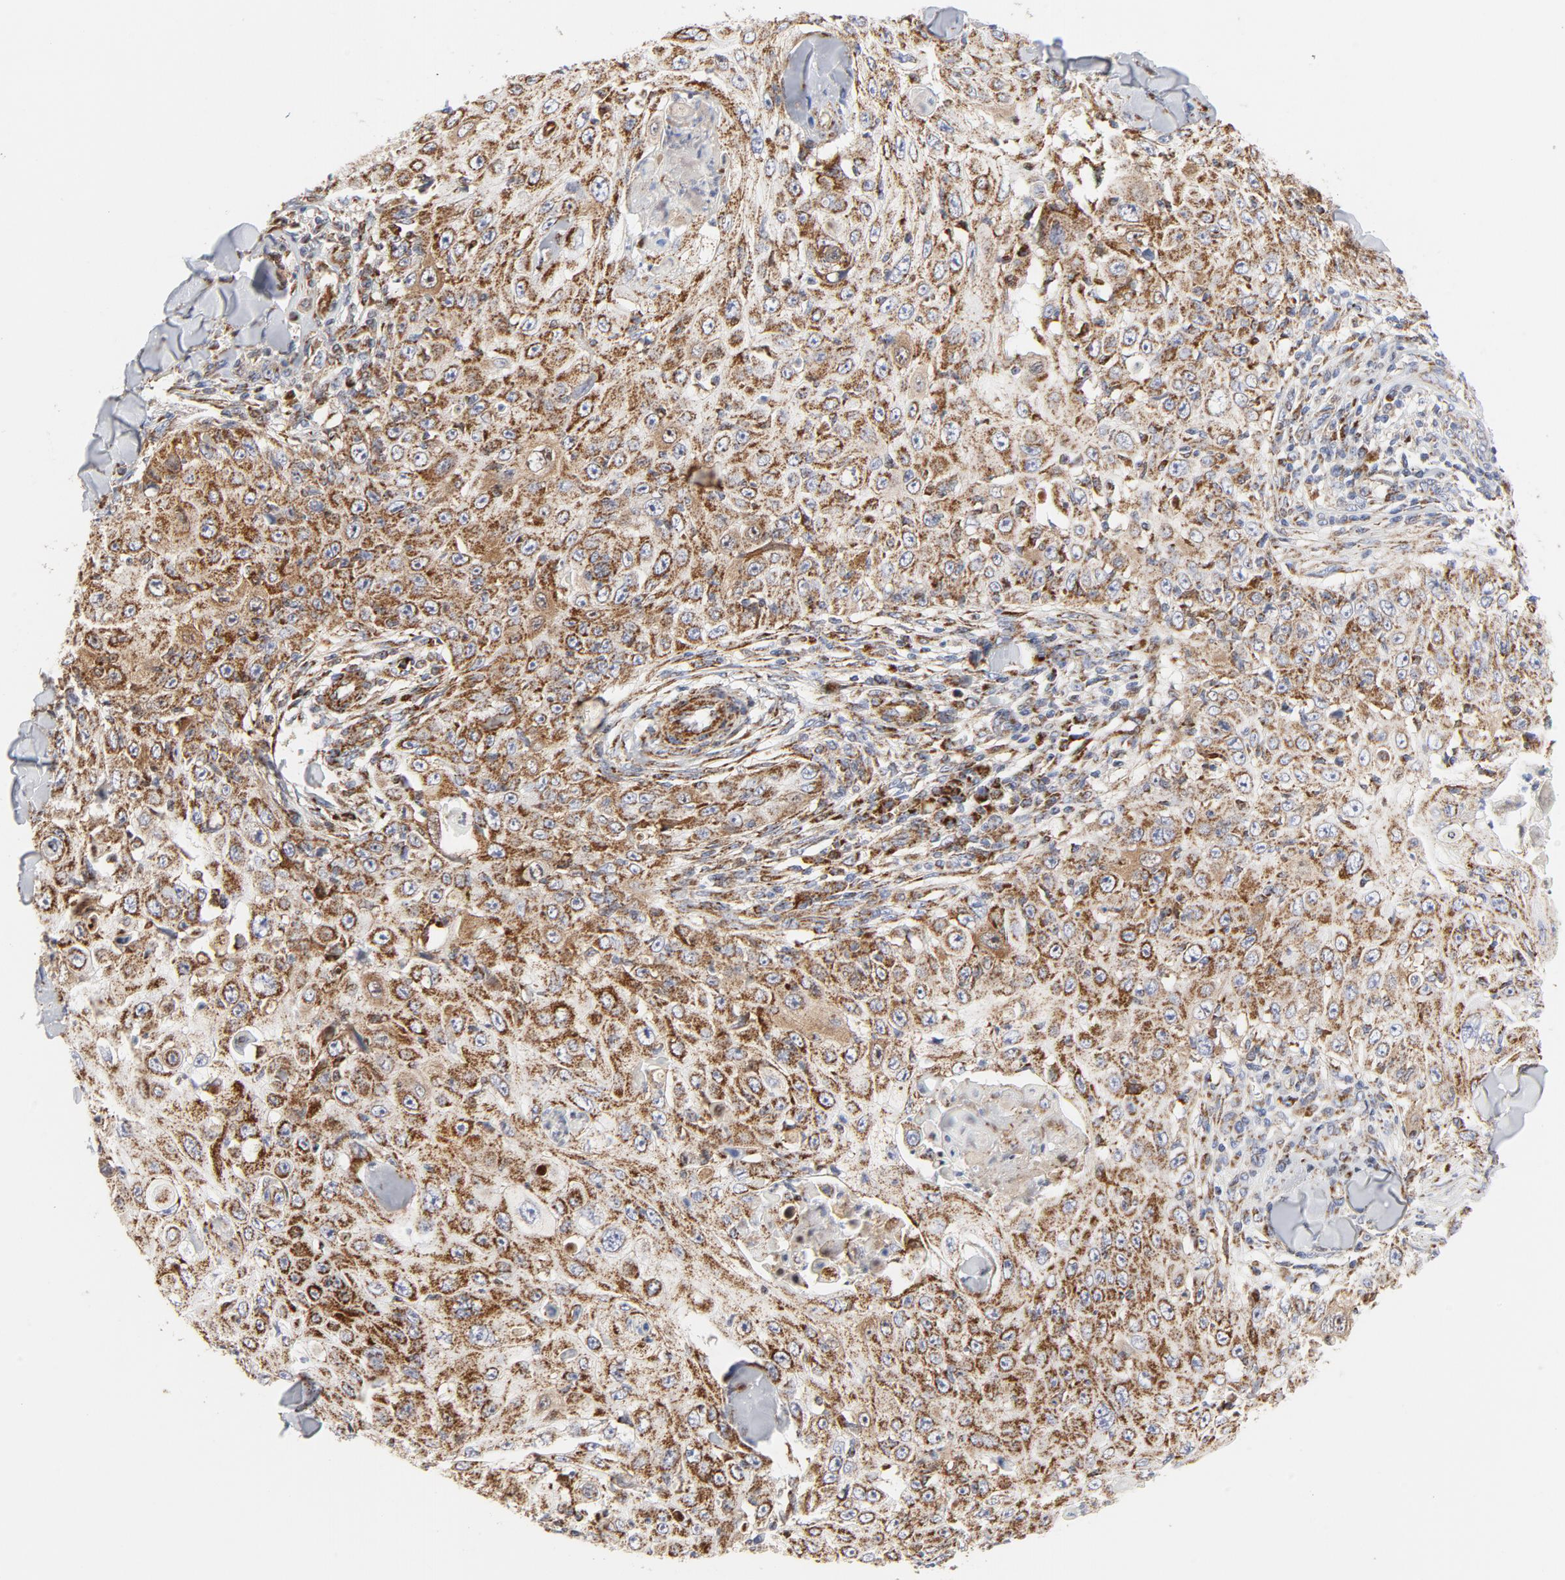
{"staining": {"intensity": "strong", "quantity": ">75%", "location": "cytoplasmic/membranous"}, "tissue": "skin cancer", "cell_type": "Tumor cells", "image_type": "cancer", "snomed": [{"axis": "morphology", "description": "Squamous cell carcinoma, NOS"}, {"axis": "topography", "description": "Skin"}], "caption": "Protein expression by immunohistochemistry exhibits strong cytoplasmic/membranous positivity in approximately >75% of tumor cells in skin cancer.", "gene": "CYCS", "patient": {"sex": "male", "age": 86}}